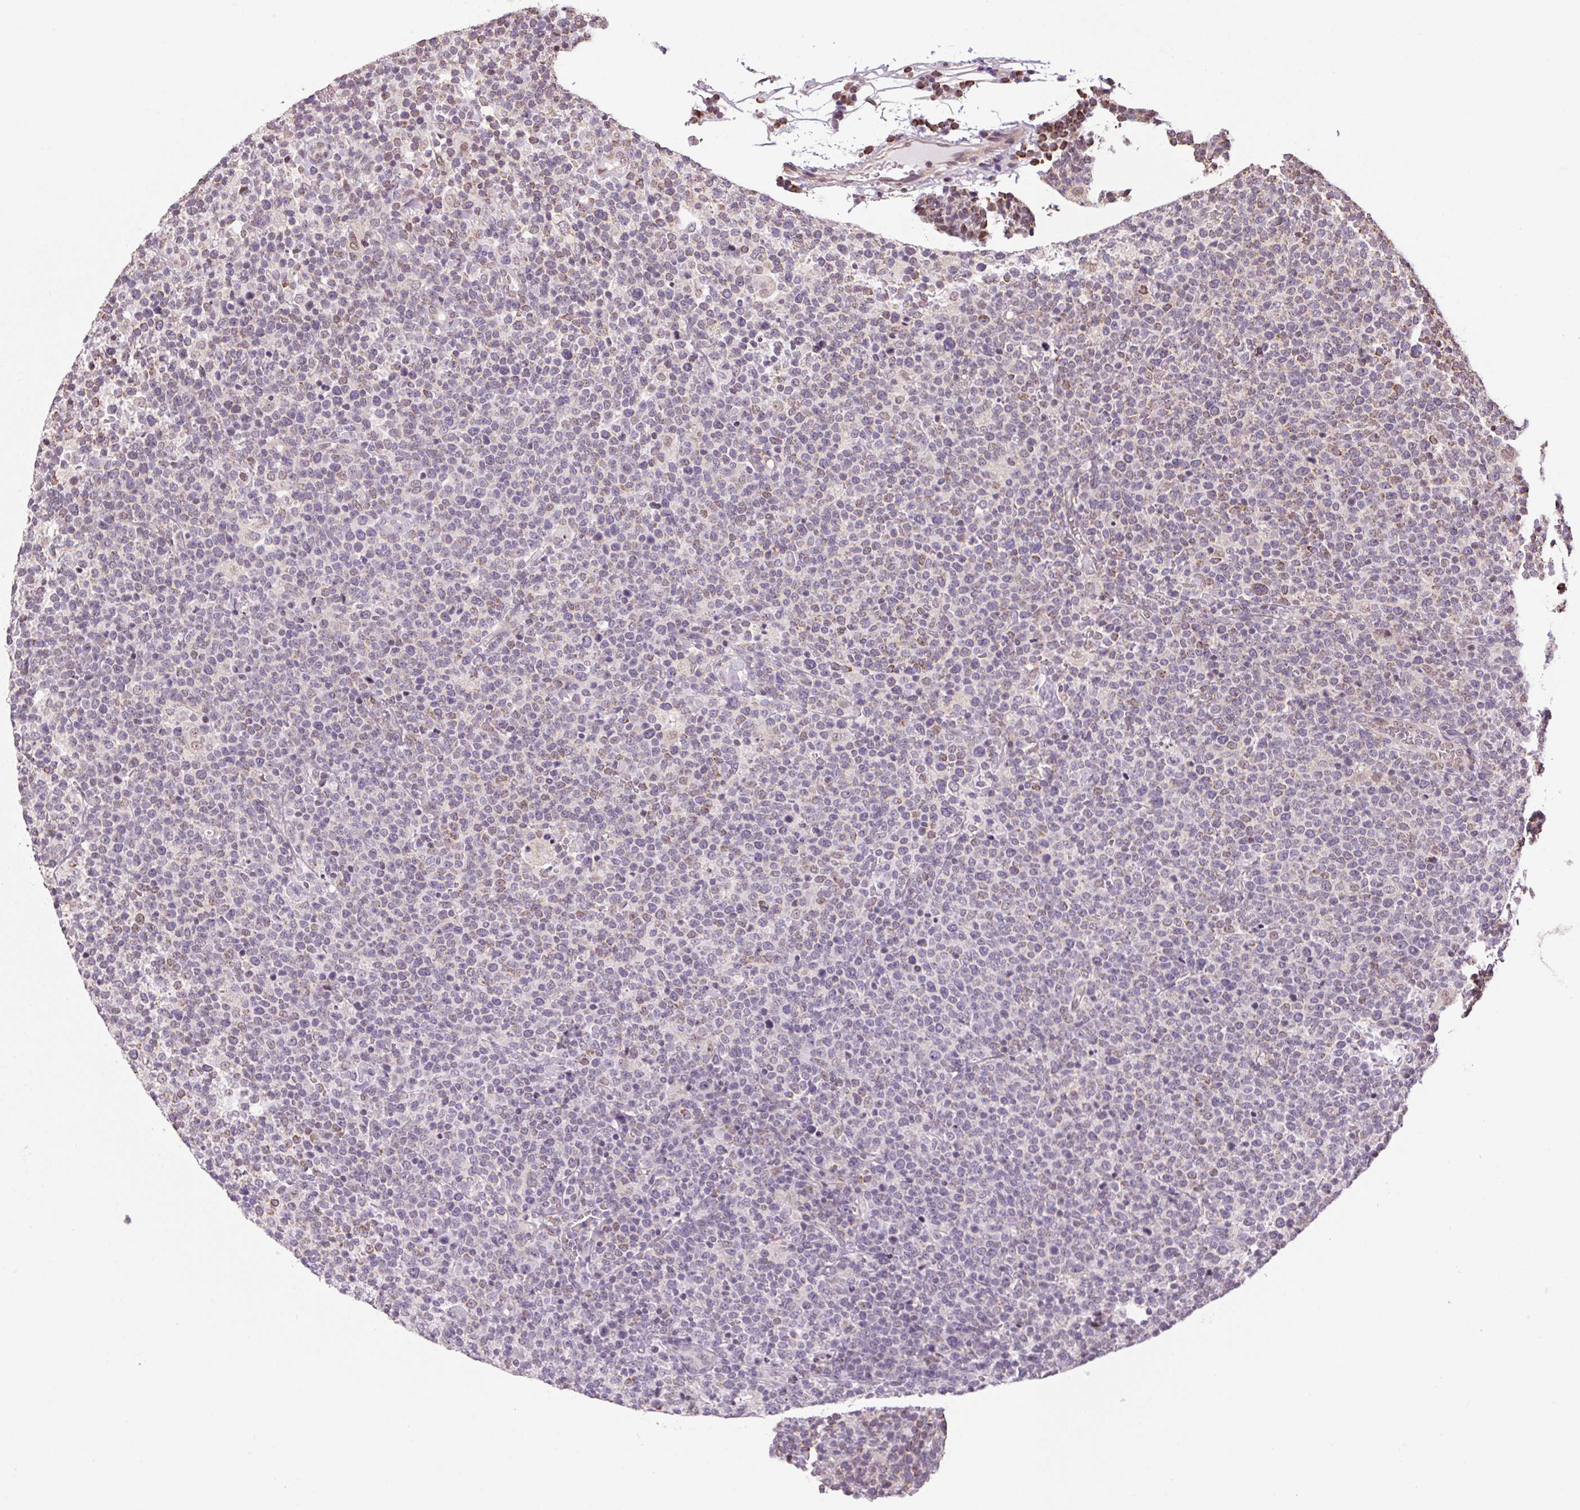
{"staining": {"intensity": "weak", "quantity": "<25%", "location": "cytoplasmic/membranous"}, "tissue": "lymphoma", "cell_type": "Tumor cells", "image_type": "cancer", "snomed": [{"axis": "morphology", "description": "Malignant lymphoma, non-Hodgkin's type, High grade"}, {"axis": "topography", "description": "Lymph node"}], "caption": "Protein analysis of high-grade malignant lymphoma, non-Hodgkin's type displays no significant expression in tumor cells.", "gene": "SC5D", "patient": {"sex": "male", "age": 61}}